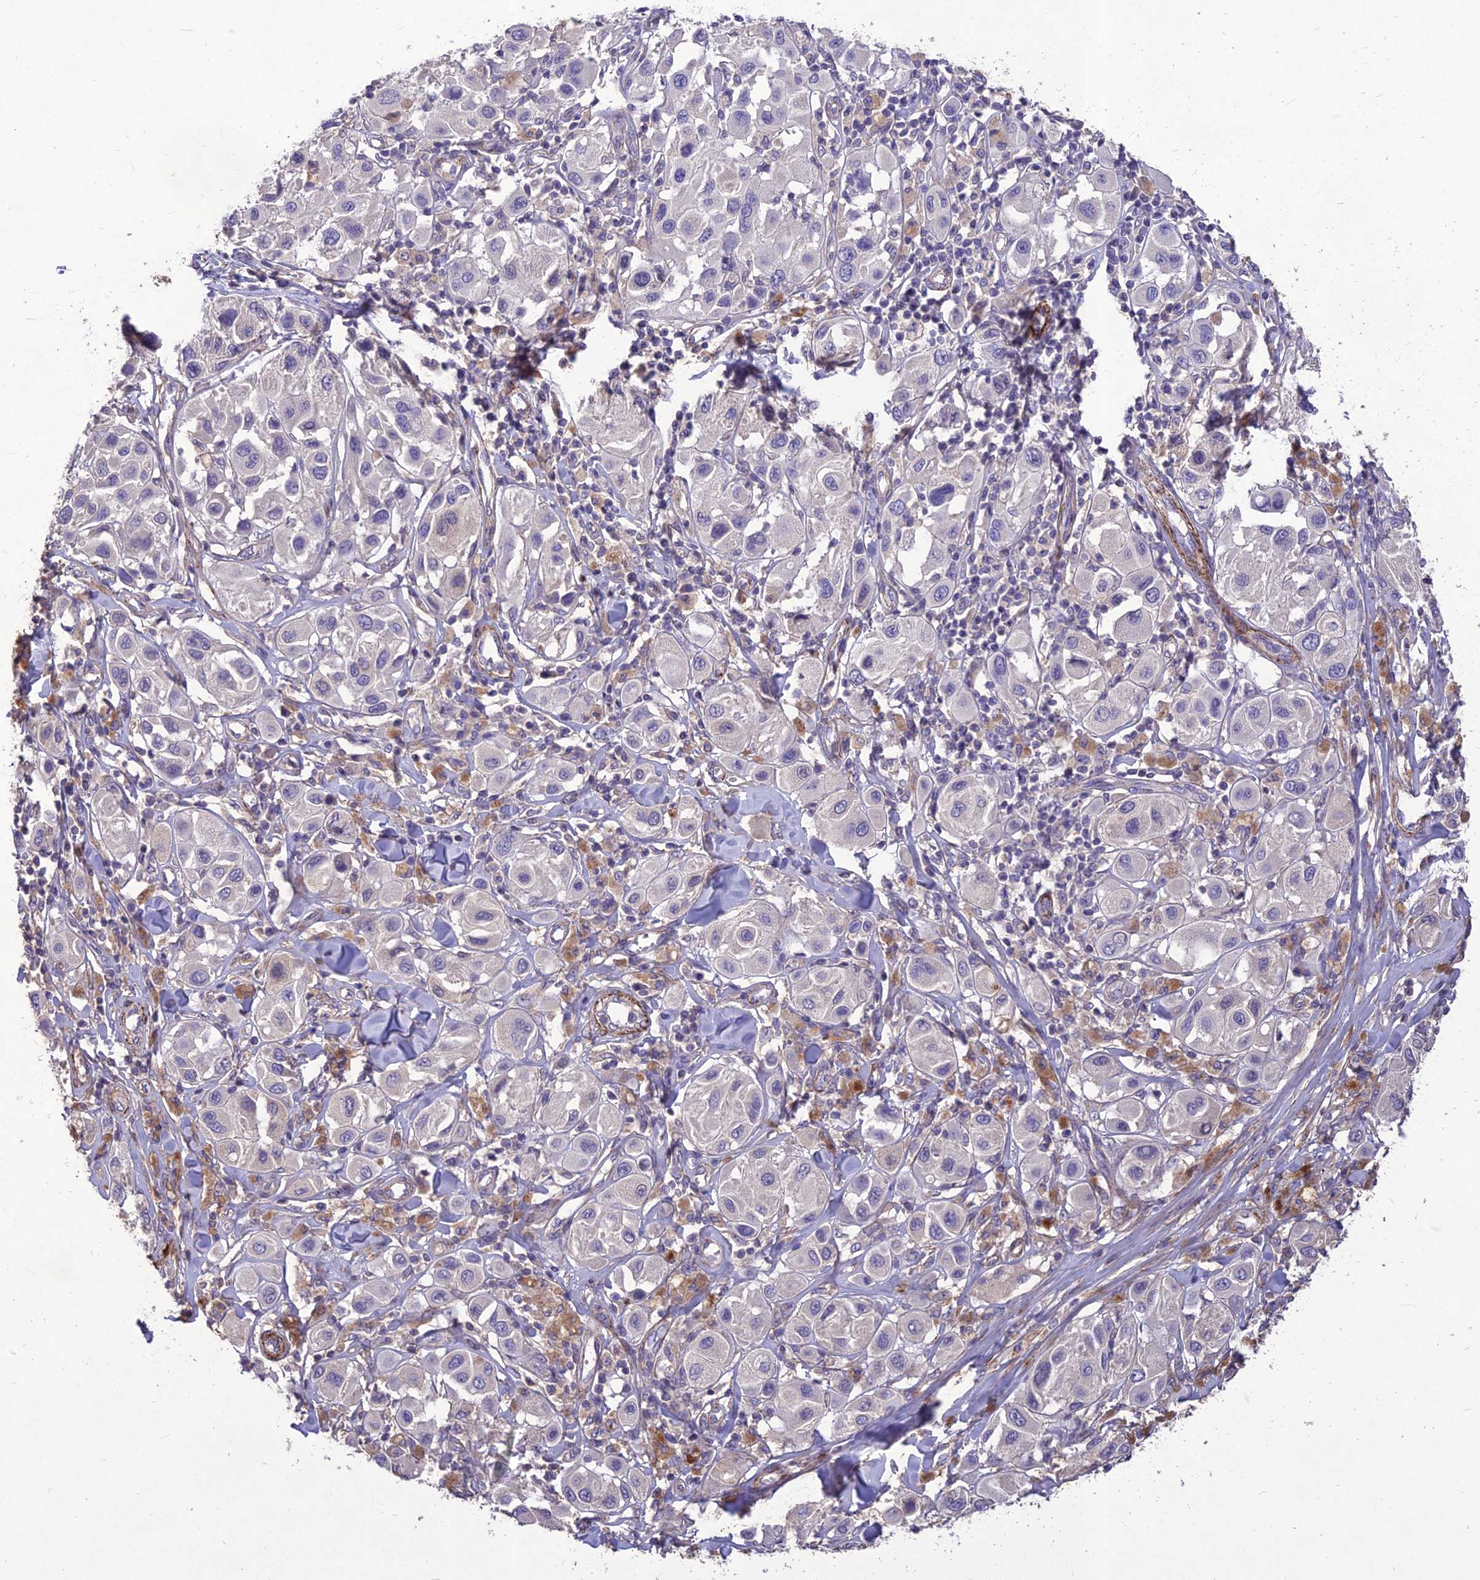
{"staining": {"intensity": "negative", "quantity": "none", "location": "none"}, "tissue": "melanoma", "cell_type": "Tumor cells", "image_type": "cancer", "snomed": [{"axis": "morphology", "description": "Malignant melanoma, Metastatic site"}, {"axis": "topography", "description": "Skin"}], "caption": "A high-resolution image shows immunohistochemistry (IHC) staining of malignant melanoma (metastatic site), which shows no significant staining in tumor cells.", "gene": "CLUH", "patient": {"sex": "male", "age": 41}}